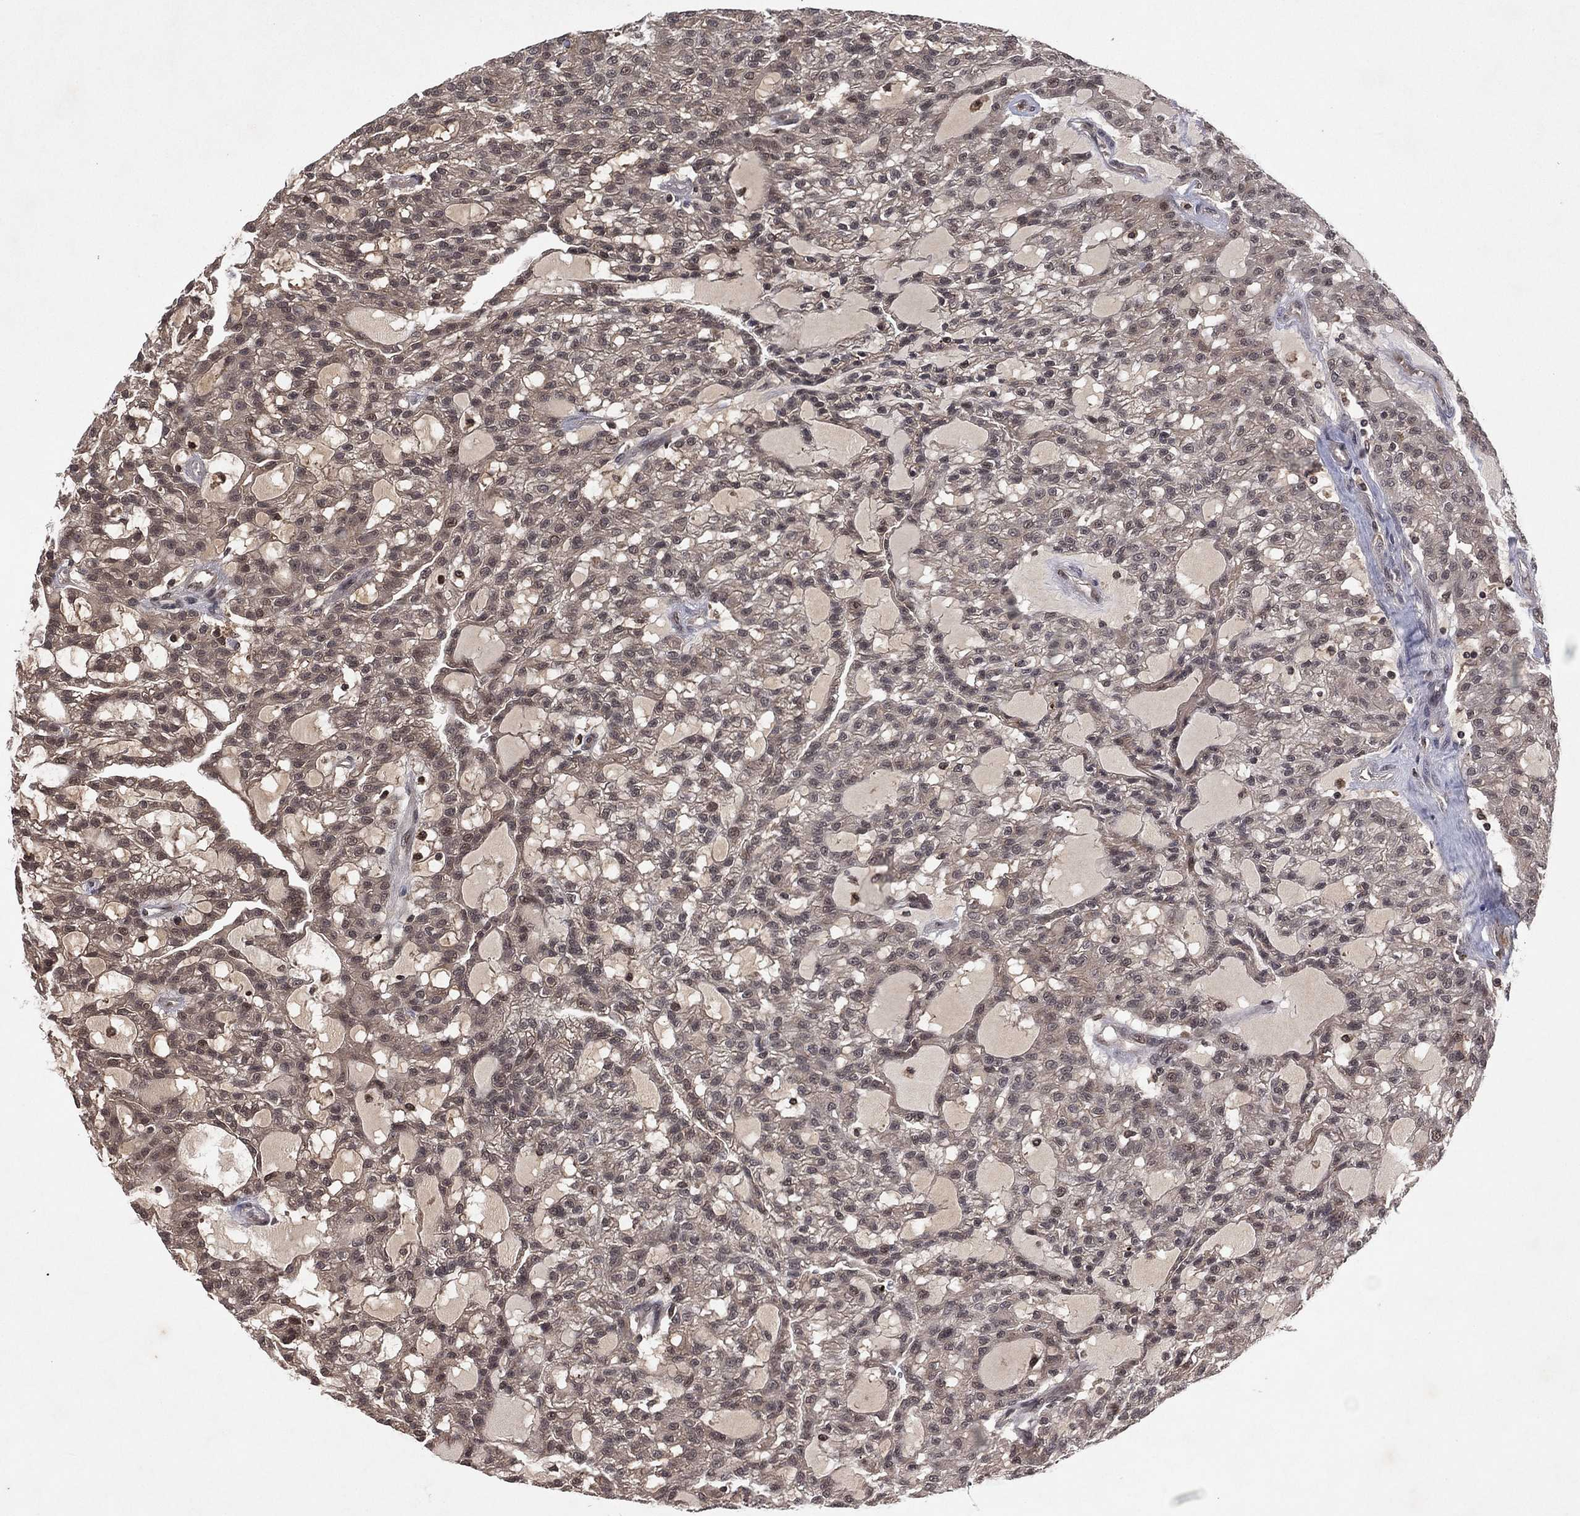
{"staining": {"intensity": "negative", "quantity": "none", "location": "none"}, "tissue": "renal cancer", "cell_type": "Tumor cells", "image_type": "cancer", "snomed": [{"axis": "morphology", "description": "Adenocarcinoma, NOS"}, {"axis": "topography", "description": "Kidney"}], "caption": "High power microscopy photomicrograph of an immunohistochemistry micrograph of adenocarcinoma (renal), revealing no significant positivity in tumor cells. Nuclei are stained in blue.", "gene": "ATG4B", "patient": {"sex": "male", "age": 63}}